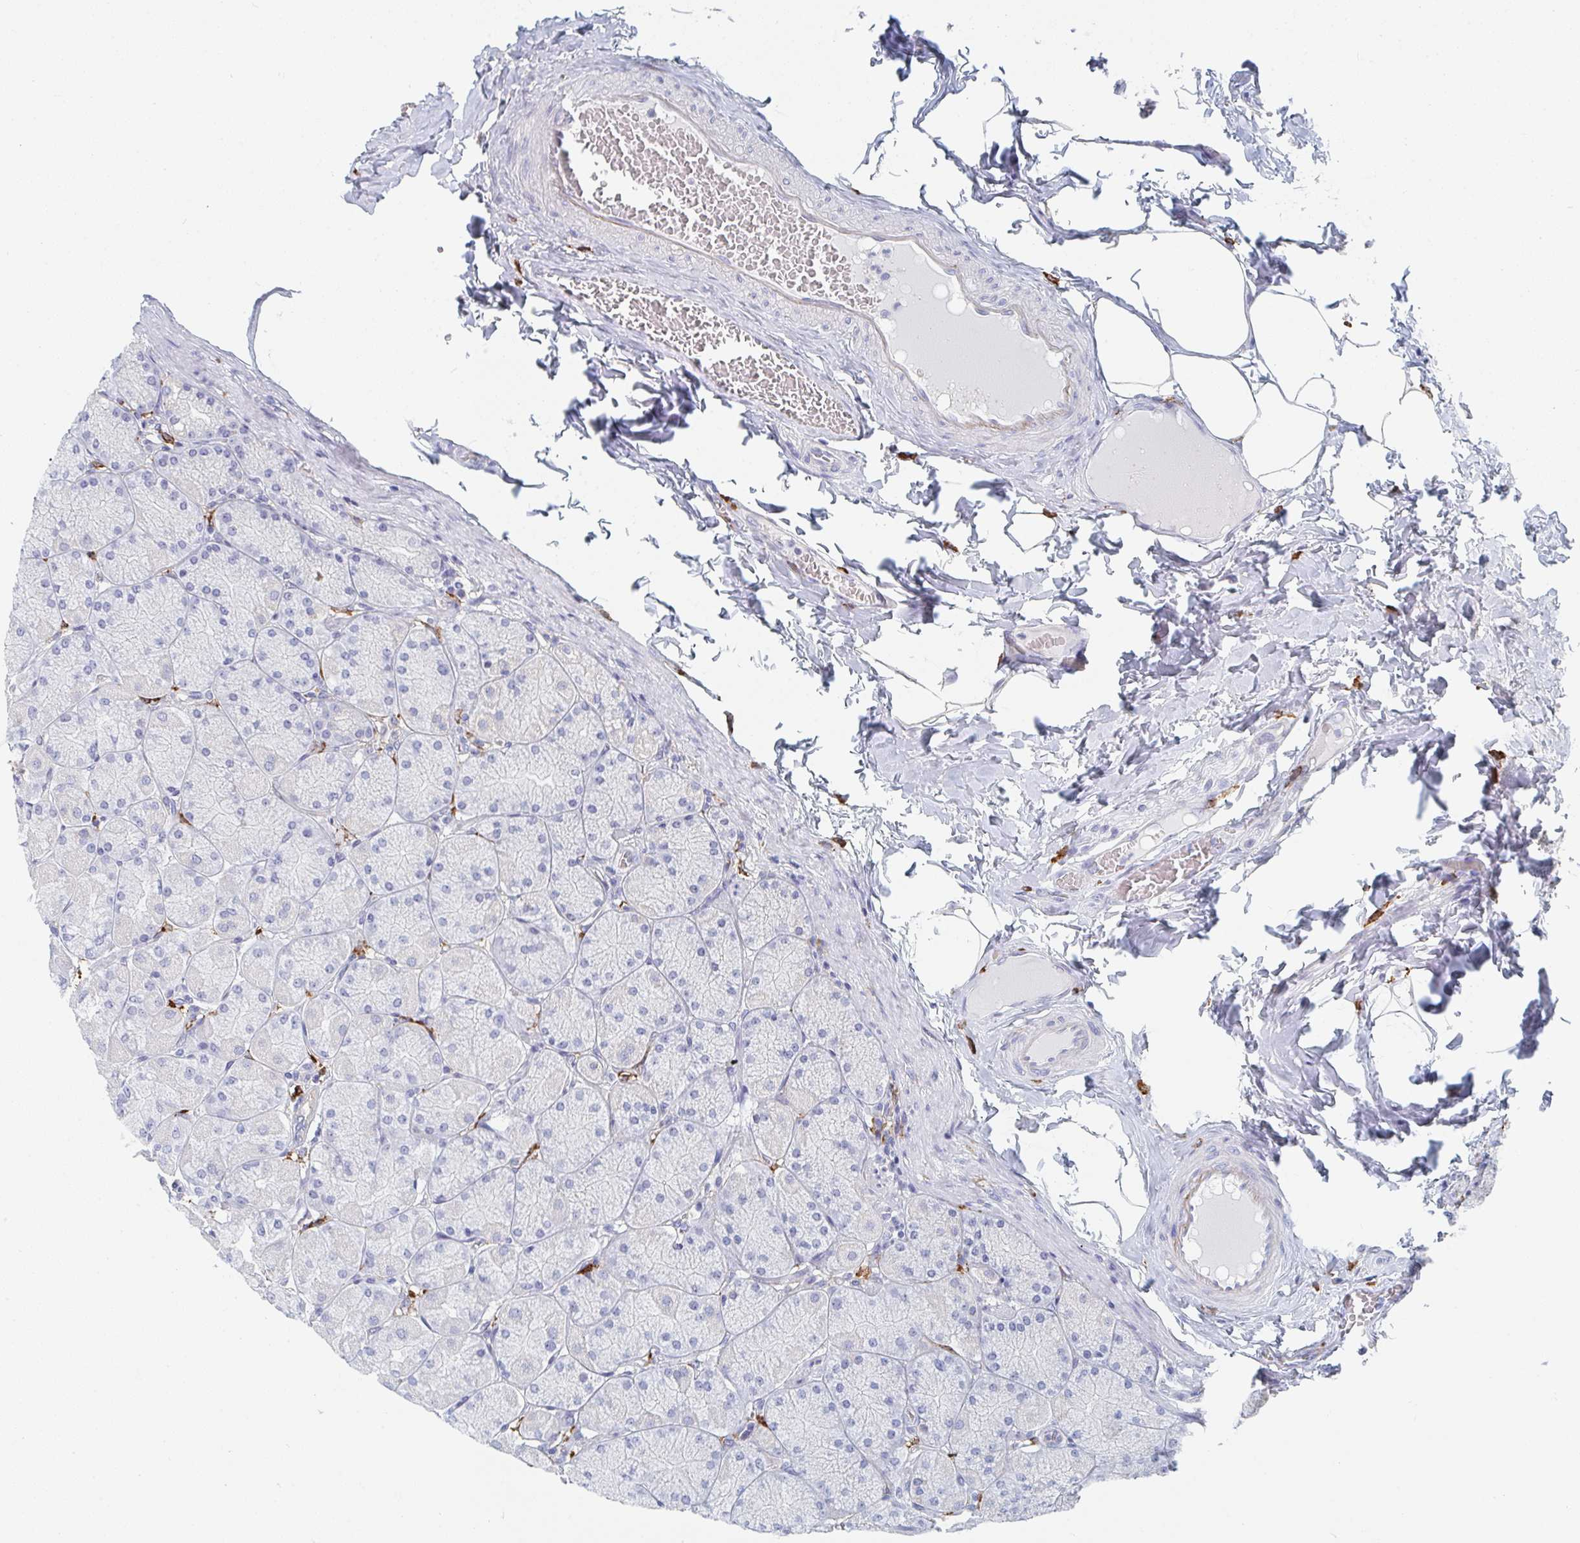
{"staining": {"intensity": "negative", "quantity": "none", "location": "none"}, "tissue": "stomach", "cell_type": "Glandular cells", "image_type": "normal", "snomed": [{"axis": "morphology", "description": "Normal tissue, NOS"}, {"axis": "topography", "description": "Stomach, upper"}], "caption": "High magnification brightfield microscopy of normal stomach stained with DAB (3,3'-diaminobenzidine) (brown) and counterstained with hematoxylin (blue): glandular cells show no significant expression. The staining is performed using DAB (3,3'-diaminobenzidine) brown chromogen with nuclei counter-stained in using hematoxylin.", "gene": "DAB2", "patient": {"sex": "female", "age": 56}}